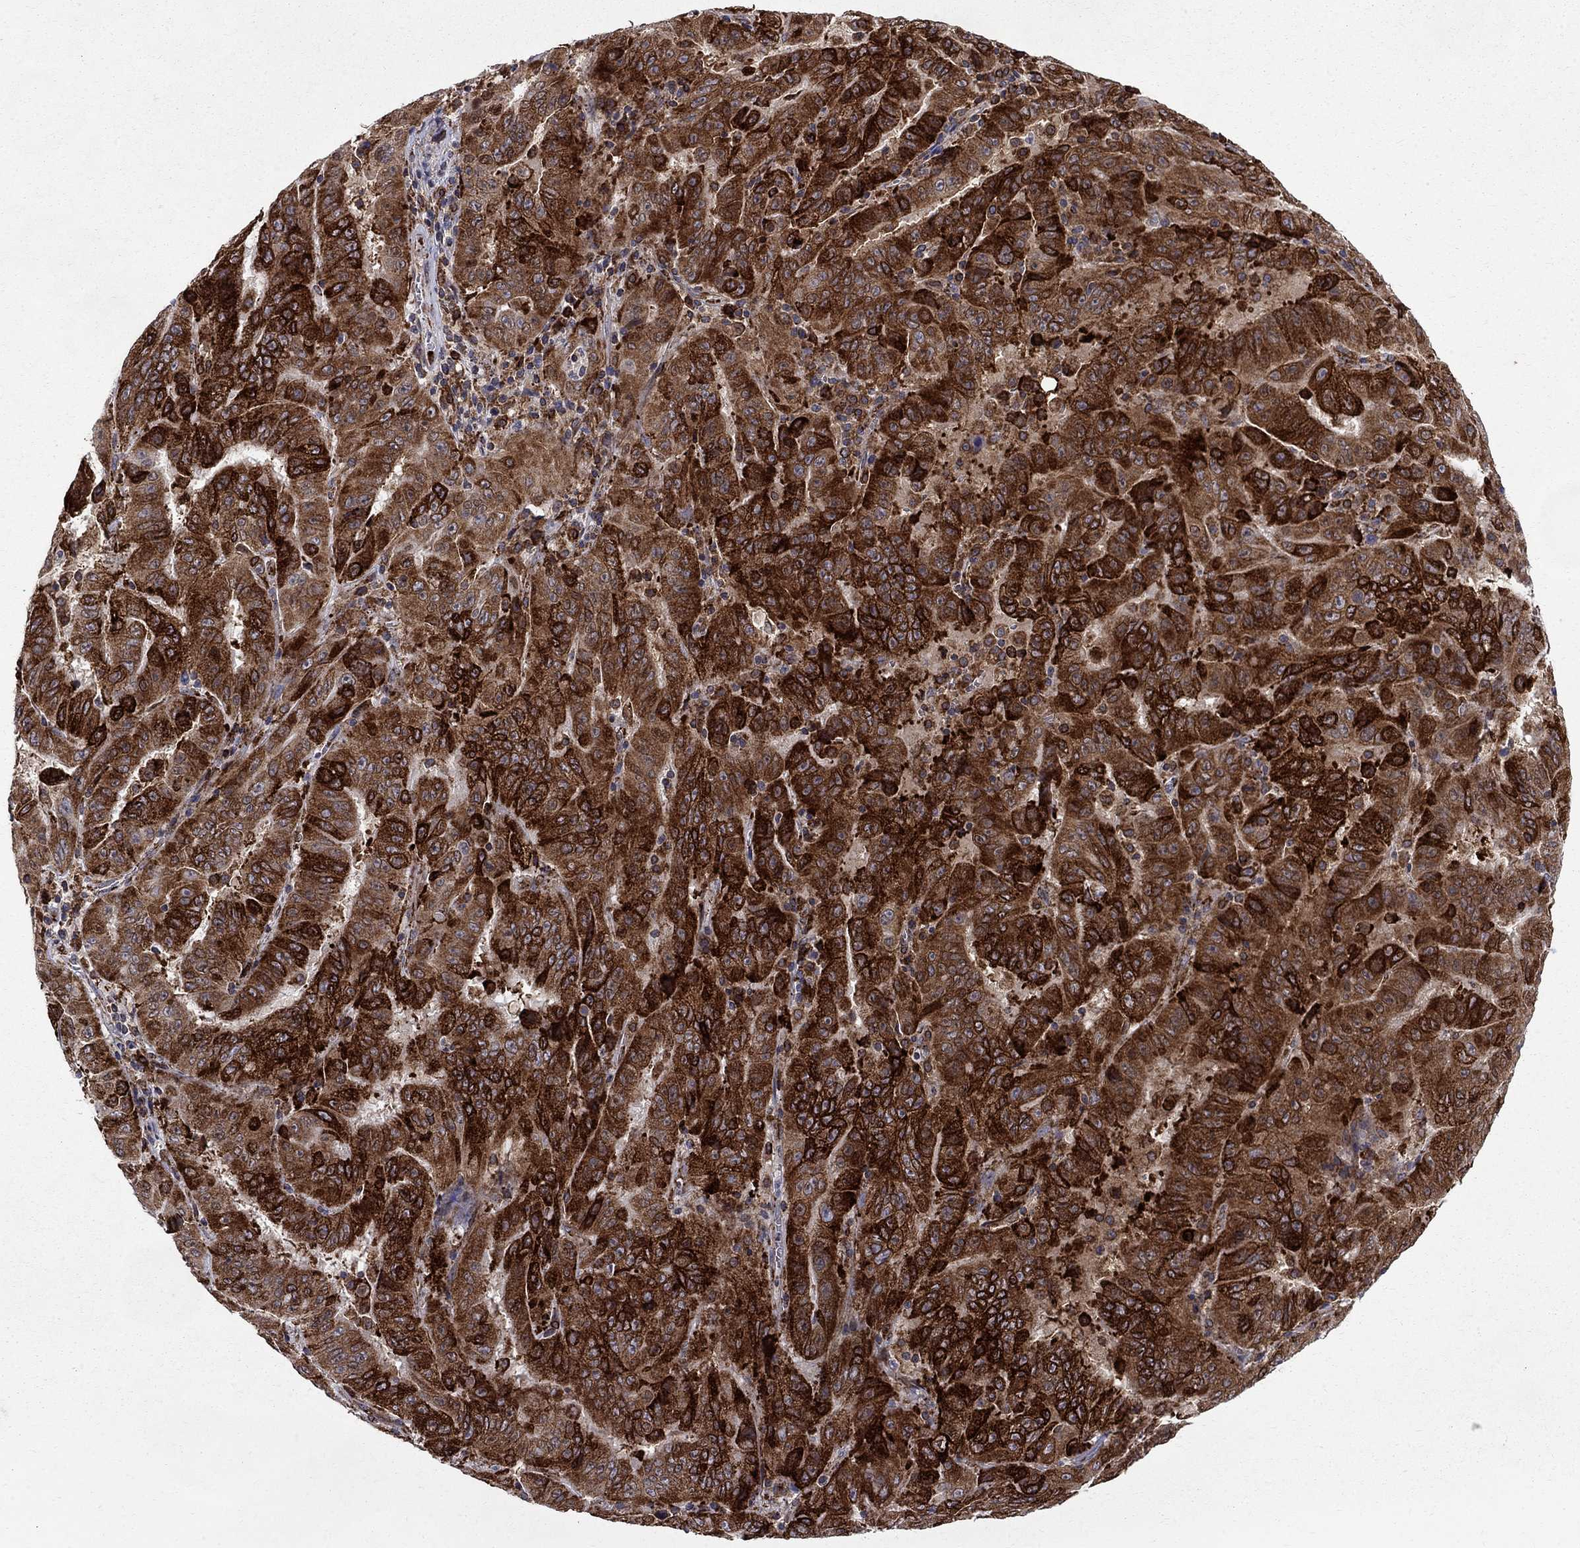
{"staining": {"intensity": "strong", "quantity": "25%-75%", "location": "cytoplasmic/membranous"}, "tissue": "pancreatic cancer", "cell_type": "Tumor cells", "image_type": "cancer", "snomed": [{"axis": "morphology", "description": "Adenocarcinoma, NOS"}, {"axis": "topography", "description": "Pancreas"}], "caption": "Pancreatic cancer (adenocarcinoma) stained for a protein shows strong cytoplasmic/membranous positivity in tumor cells. Nuclei are stained in blue.", "gene": "CAB39L", "patient": {"sex": "male", "age": 63}}